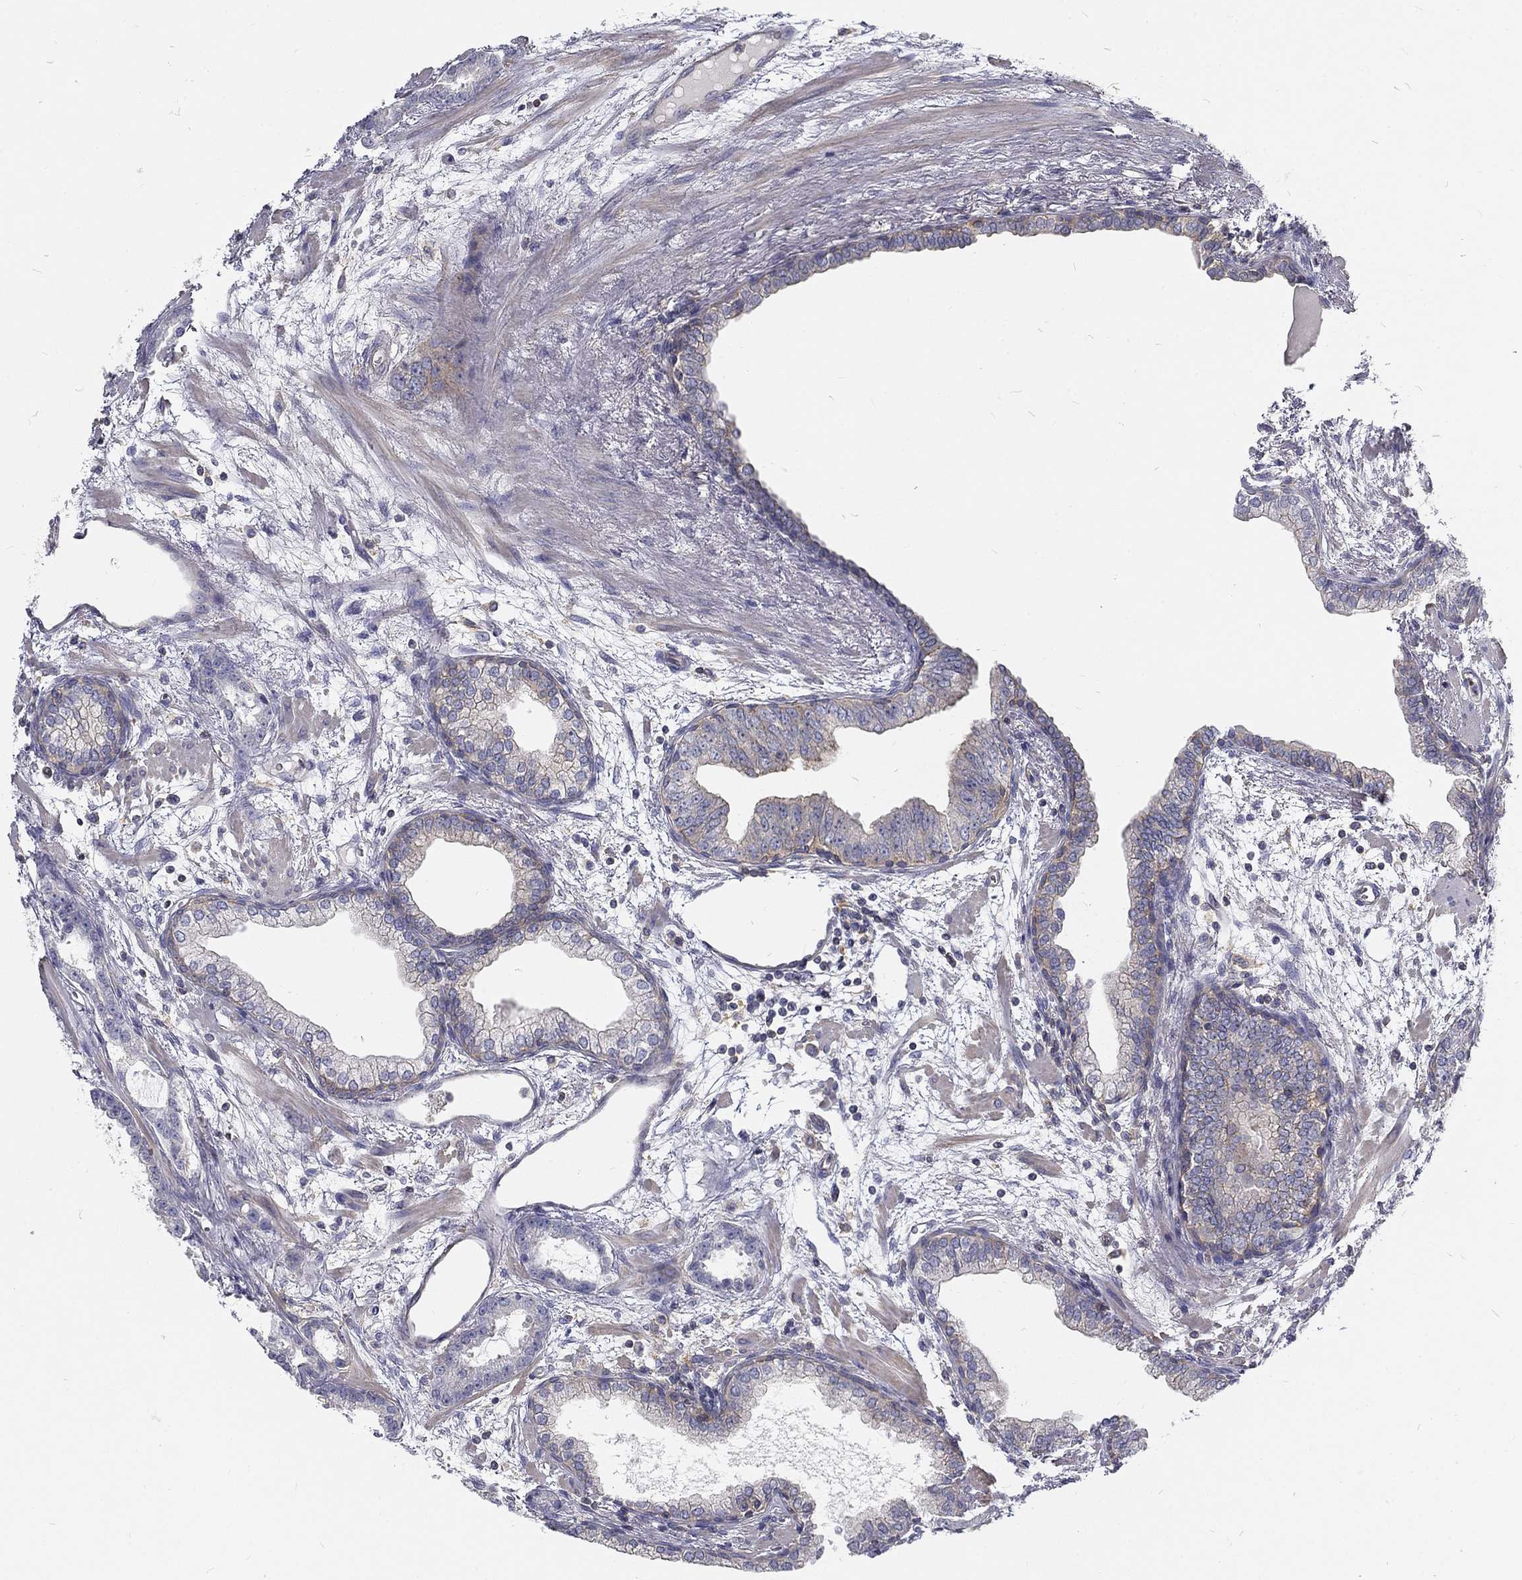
{"staining": {"intensity": "negative", "quantity": "none", "location": "none"}, "tissue": "prostate cancer", "cell_type": "Tumor cells", "image_type": "cancer", "snomed": [{"axis": "morphology", "description": "Adenocarcinoma, Low grade"}, {"axis": "topography", "description": "Prostate"}], "caption": "A high-resolution histopathology image shows immunohistochemistry (IHC) staining of prostate low-grade adenocarcinoma, which displays no significant expression in tumor cells. (Stains: DAB IHC with hematoxylin counter stain, Microscopy: brightfield microscopy at high magnification).", "gene": "MTMR11", "patient": {"sex": "male", "age": 68}}